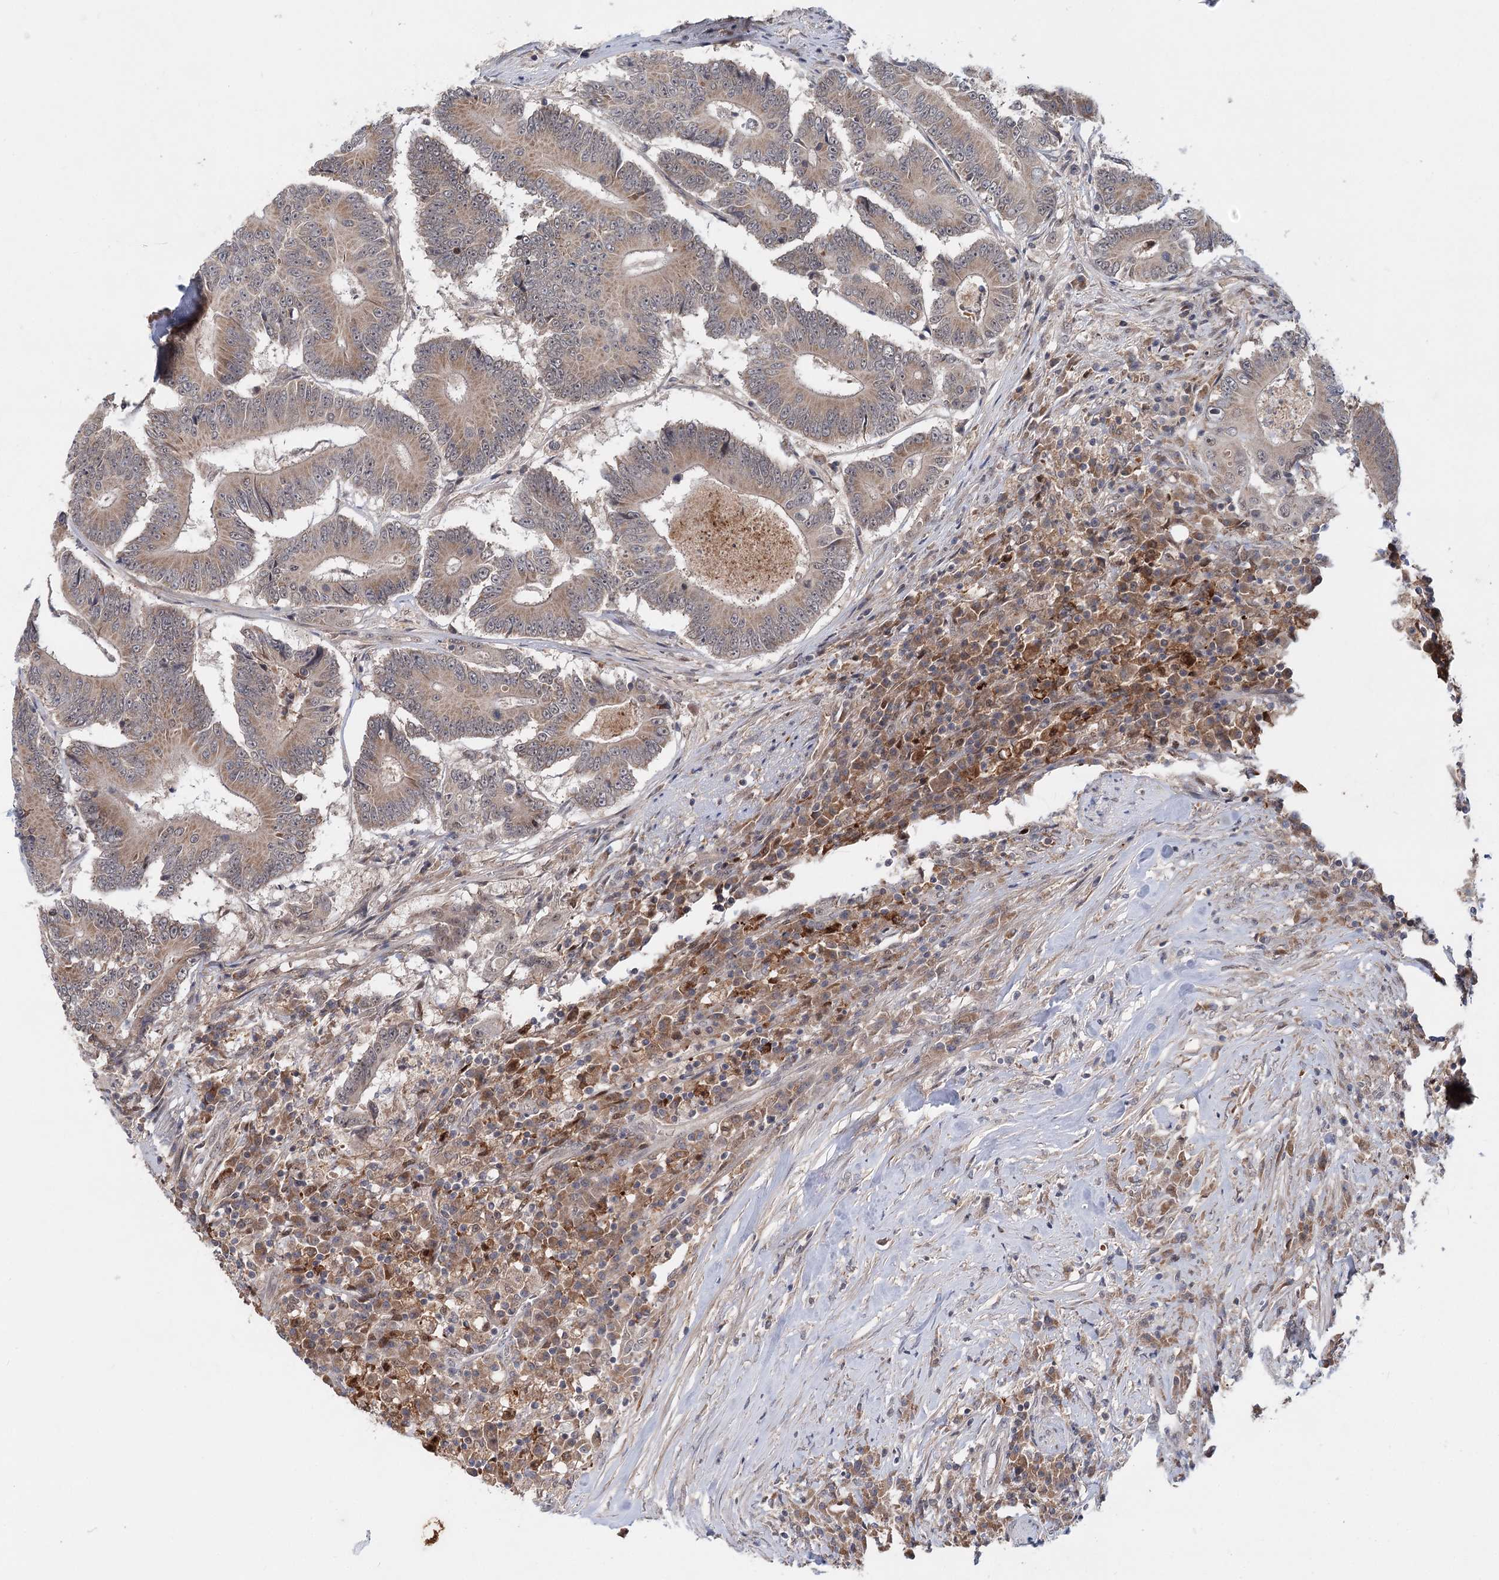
{"staining": {"intensity": "weak", "quantity": ">75%", "location": "cytoplasmic/membranous"}, "tissue": "colorectal cancer", "cell_type": "Tumor cells", "image_type": "cancer", "snomed": [{"axis": "morphology", "description": "Adenocarcinoma, NOS"}, {"axis": "topography", "description": "Colon"}], "caption": "Weak cytoplasmic/membranous protein positivity is identified in approximately >75% of tumor cells in adenocarcinoma (colorectal). Immunohistochemistry stains the protein of interest in brown and the nuclei are stained blue.", "gene": "AP3B1", "patient": {"sex": "male", "age": 83}}